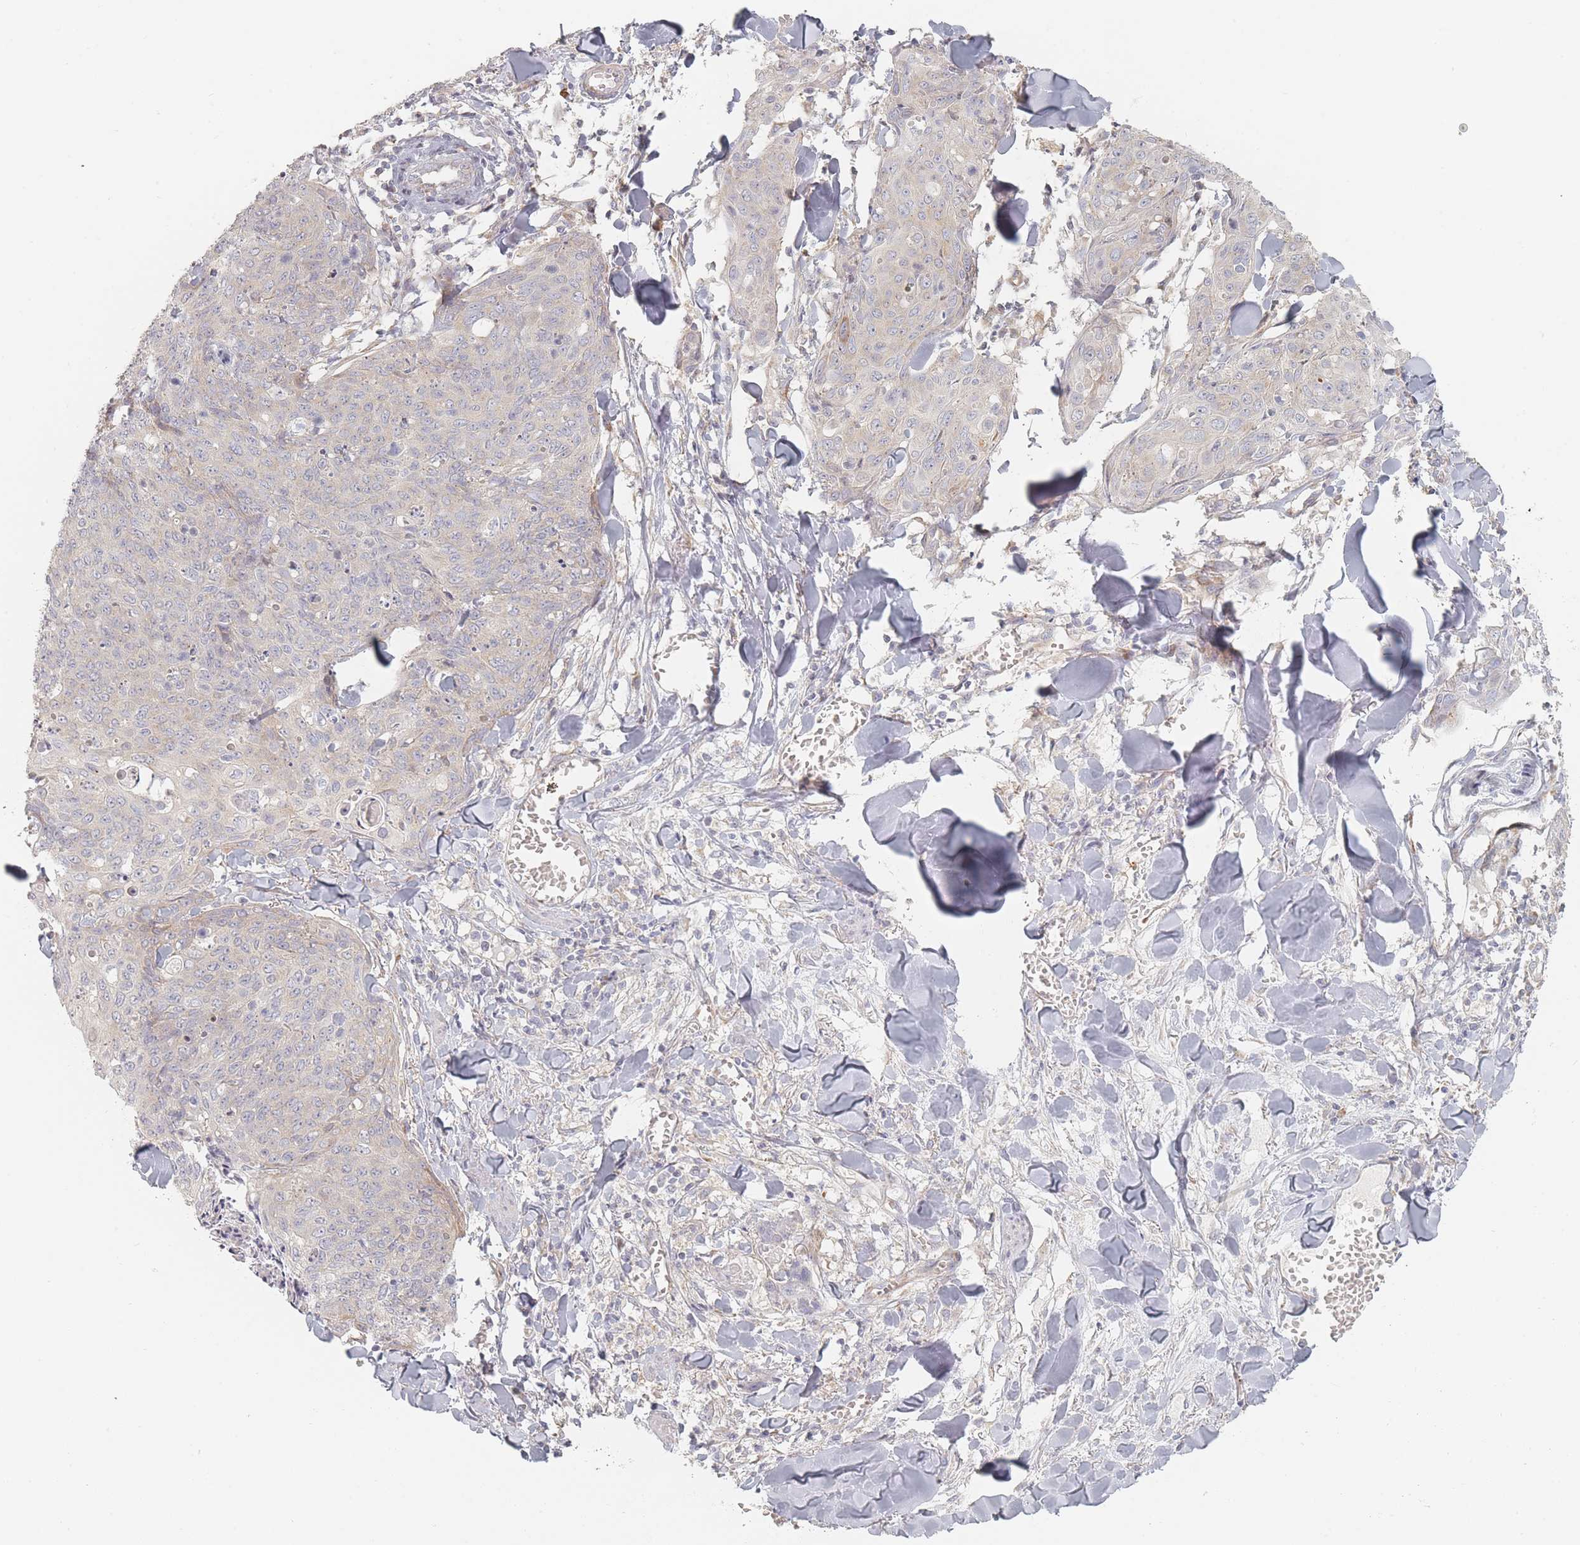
{"staining": {"intensity": "negative", "quantity": "none", "location": "none"}, "tissue": "skin cancer", "cell_type": "Tumor cells", "image_type": "cancer", "snomed": [{"axis": "morphology", "description": "Squamous cell carcinoma, NOS"}, {"axis": "topography", "description": "Skin"}, {"axis": "topography", "description": "Vulva"}], "caption": "Tumor cells are negative for brown protein staining in skin squamous cell carcinoma.", "gene": "ZKSCAN7", "patient": {"sex": "female", "age": 85}}